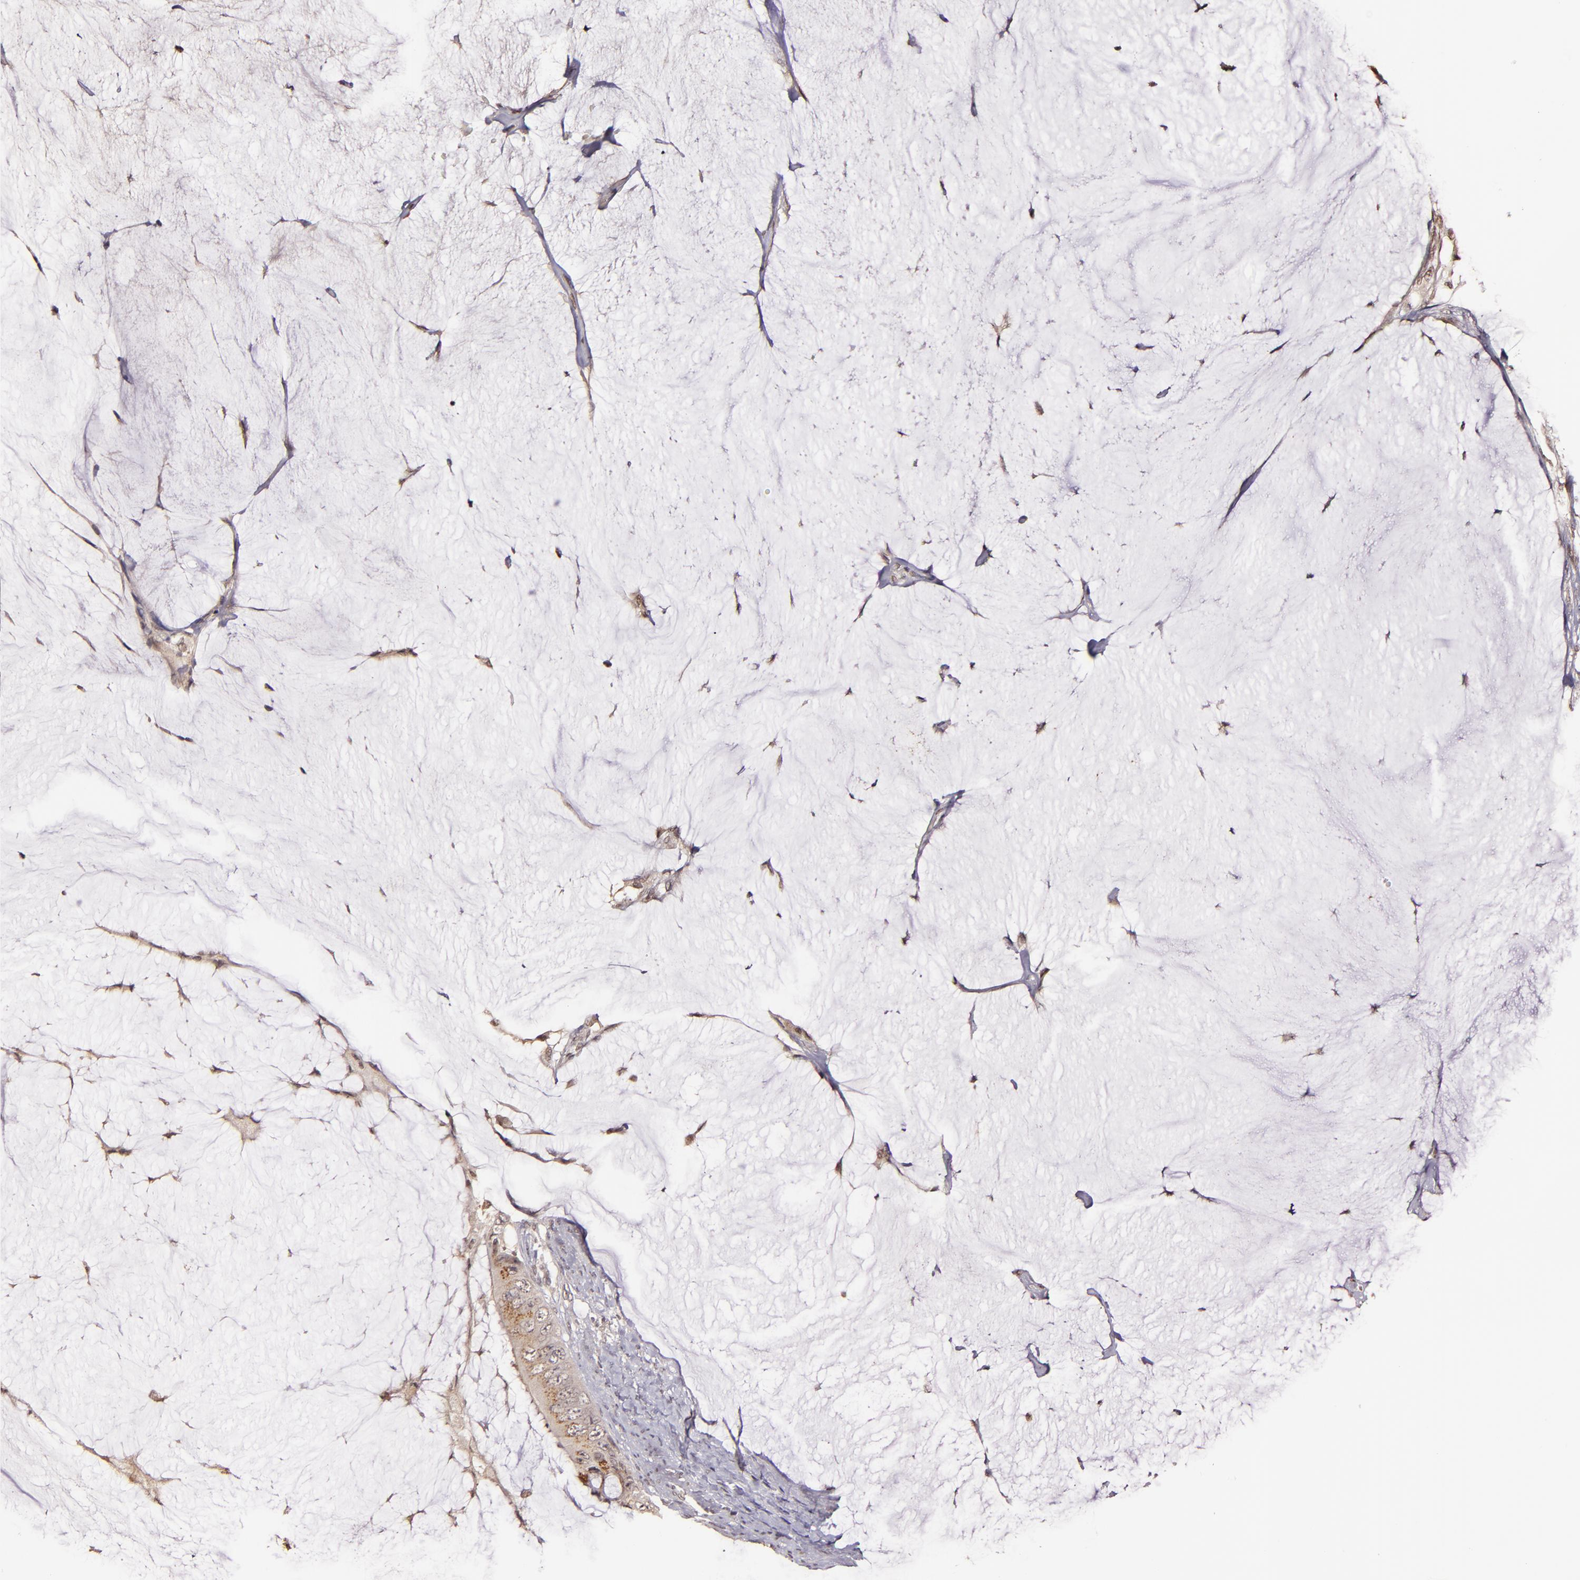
{"staining": {"intensity": "moderate", "quantity": ">75%", "location": "cytoplasmic/membranous,nuclear"}, "tissue": "colorectal cancer", "cell_type": "Tumor cells", "image_type": "cancer", "snomed": [{"axis": "morphology", "description": "Normal tissue, NOS"}, {"axis": "morphology", "description": "Adenocarcinoma, NOS"}, {"axis": "topography", "description": "Rectum"}, {"axis": "topography", "description": "Peripheral nerve tissue"}], "caption": "Moderate cytoplasmic/membranous and nuclear positivity for a protein is present in about >75% of tumor cells of colorectal cancer (adenocarcinoma) using immunohistochemistry.", "gene": "CUL1", "patient": {"sex": "female", "age": 77}}